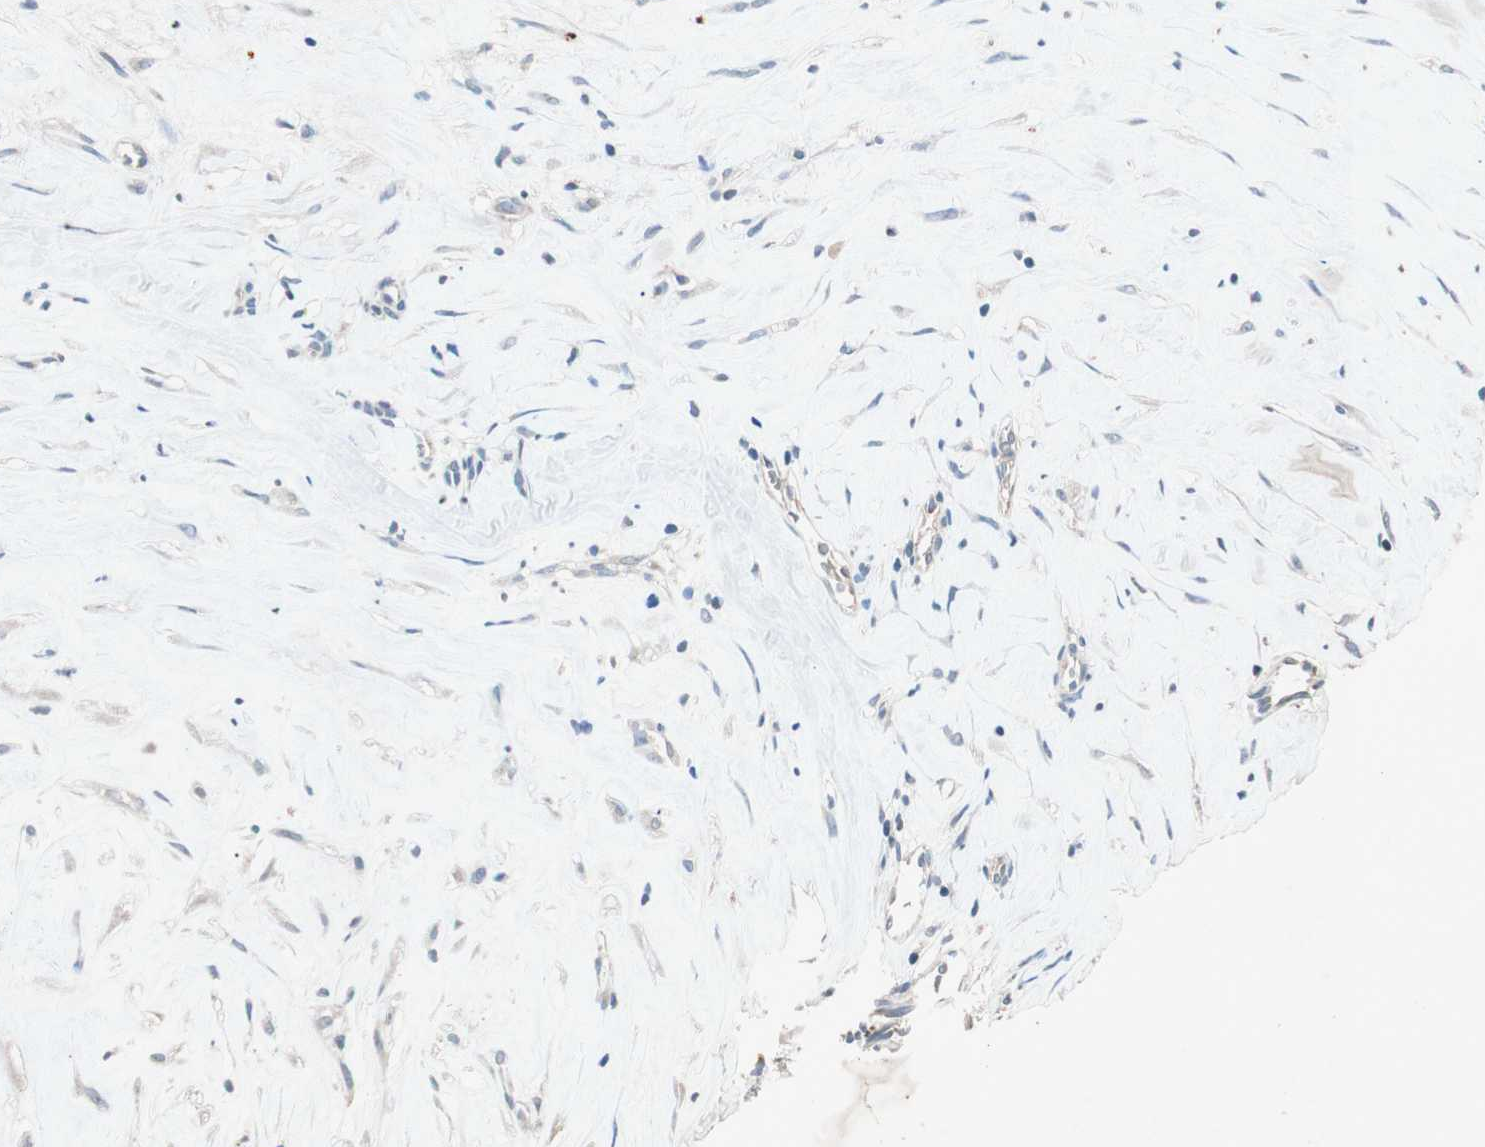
{"staining": {"intensity": "weak", "quantity": "<25%", "location": "cytoplasmic/membranous"}, "tissue": "liver cancer", "cell_type": "Tumor cells", "image_type": "cancer", "snomed": [{"axis": "morphology", "description": "Cholangiocarcinoma"}, {"axis": "topography", "description": "Liver"}], "caption": "A histopathology image of liver cancer stained for a protein exhibits no brown staining in tumor cells.", "gene": "NKAIN1", "patient": {"sex": "female", "age": 65}}